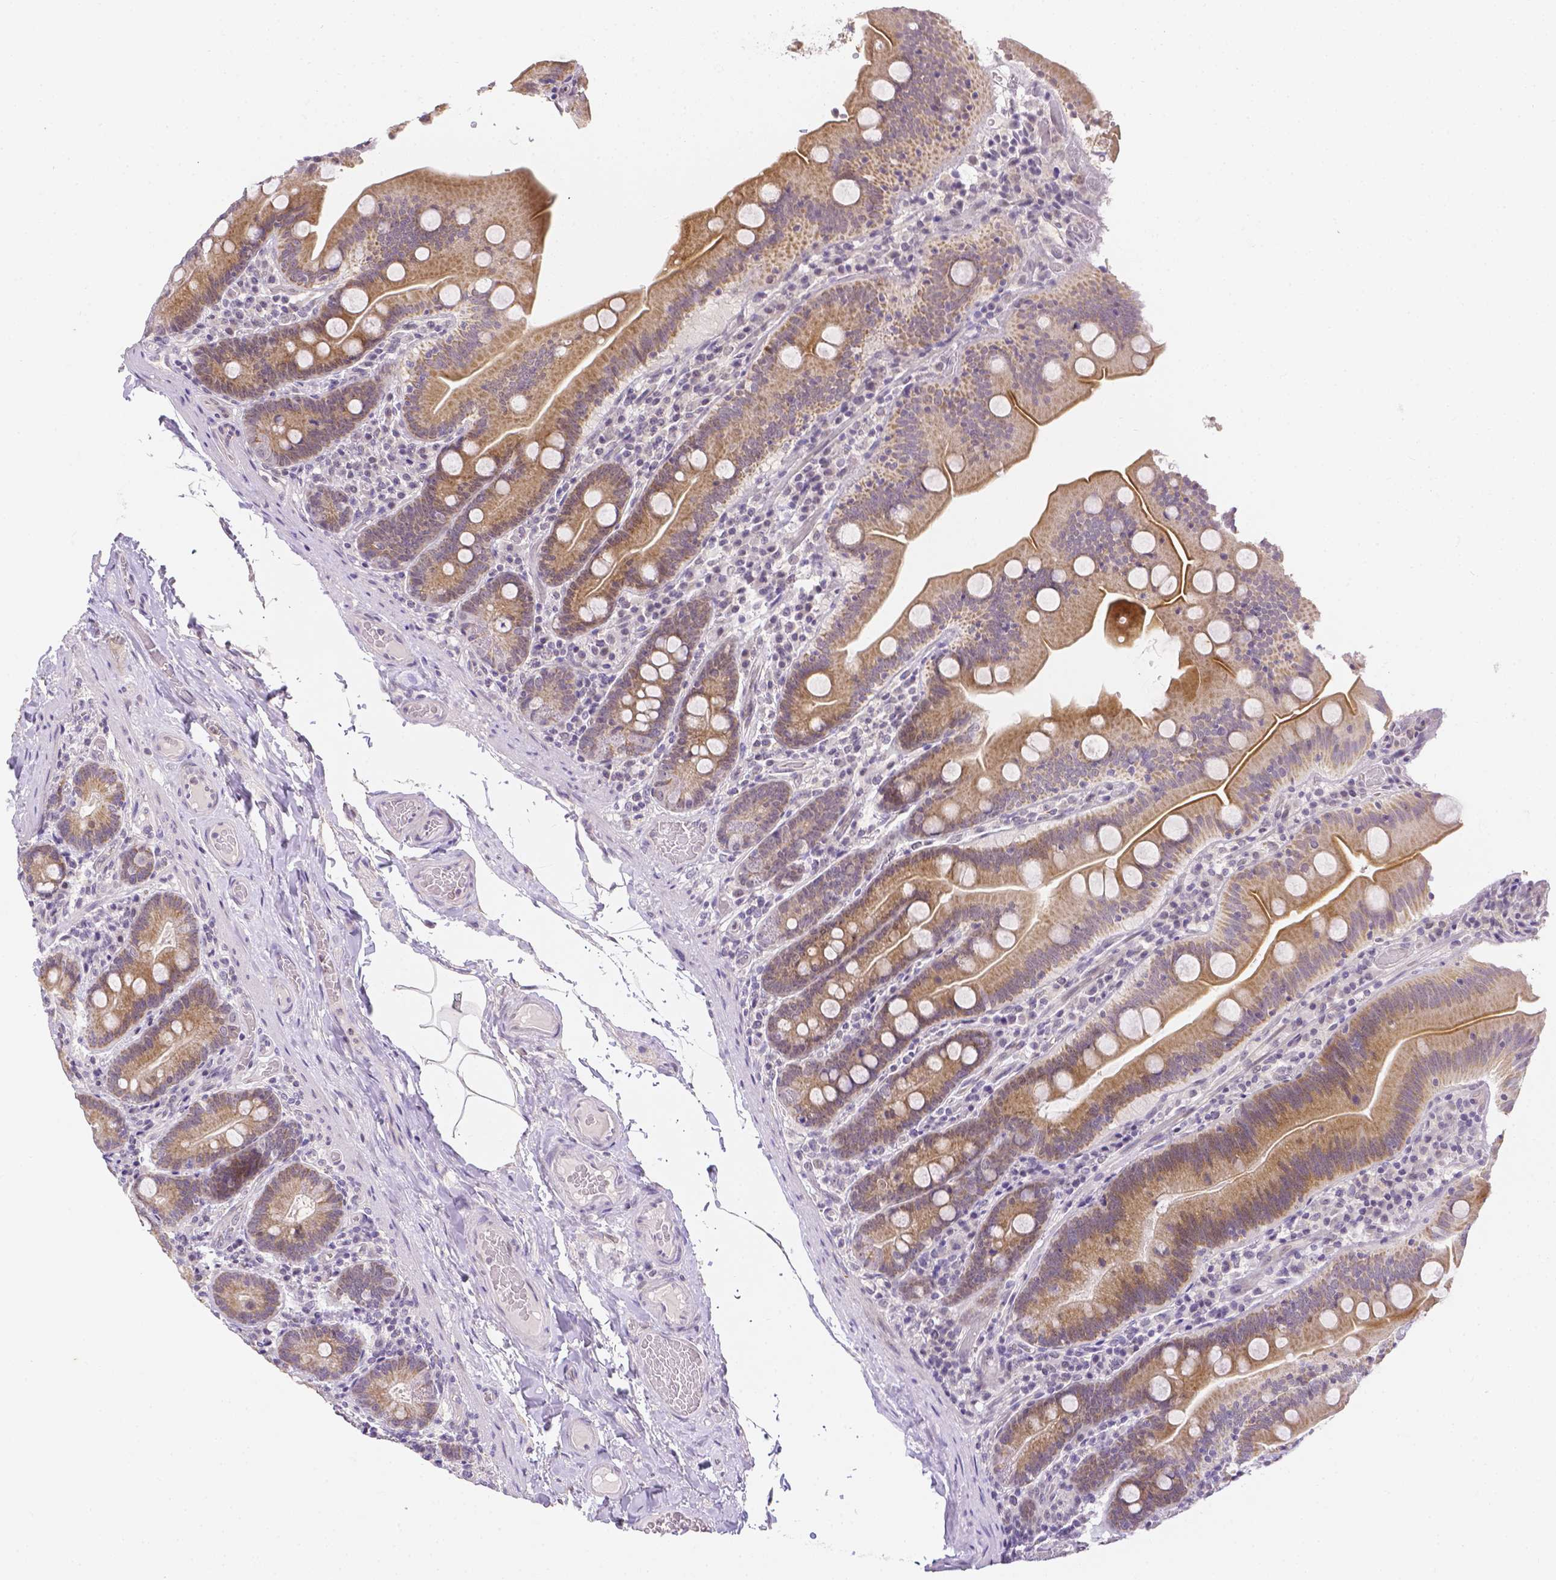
{"staining": {"intensity": "moderate", "quantity": ">75%", "location": "cytoplasmic/membranous"}, "tissue": "small intestine", "cell_type": "Glandular cells", "image_type": "normal", "snomed": [{"axis": "morphology", "description": "Normal tissue, NOS"}, {"axis": "topography", "description": "Small intestine"}], "caption": "Approximately >75% of glandular cells in benign small intestine show moderate cytoplasmic/membranous protein staining as visualized by brown immunohistochemical staining.", "gene": "ZNF280B", "patient": {"sex": "male", "age": 37}}